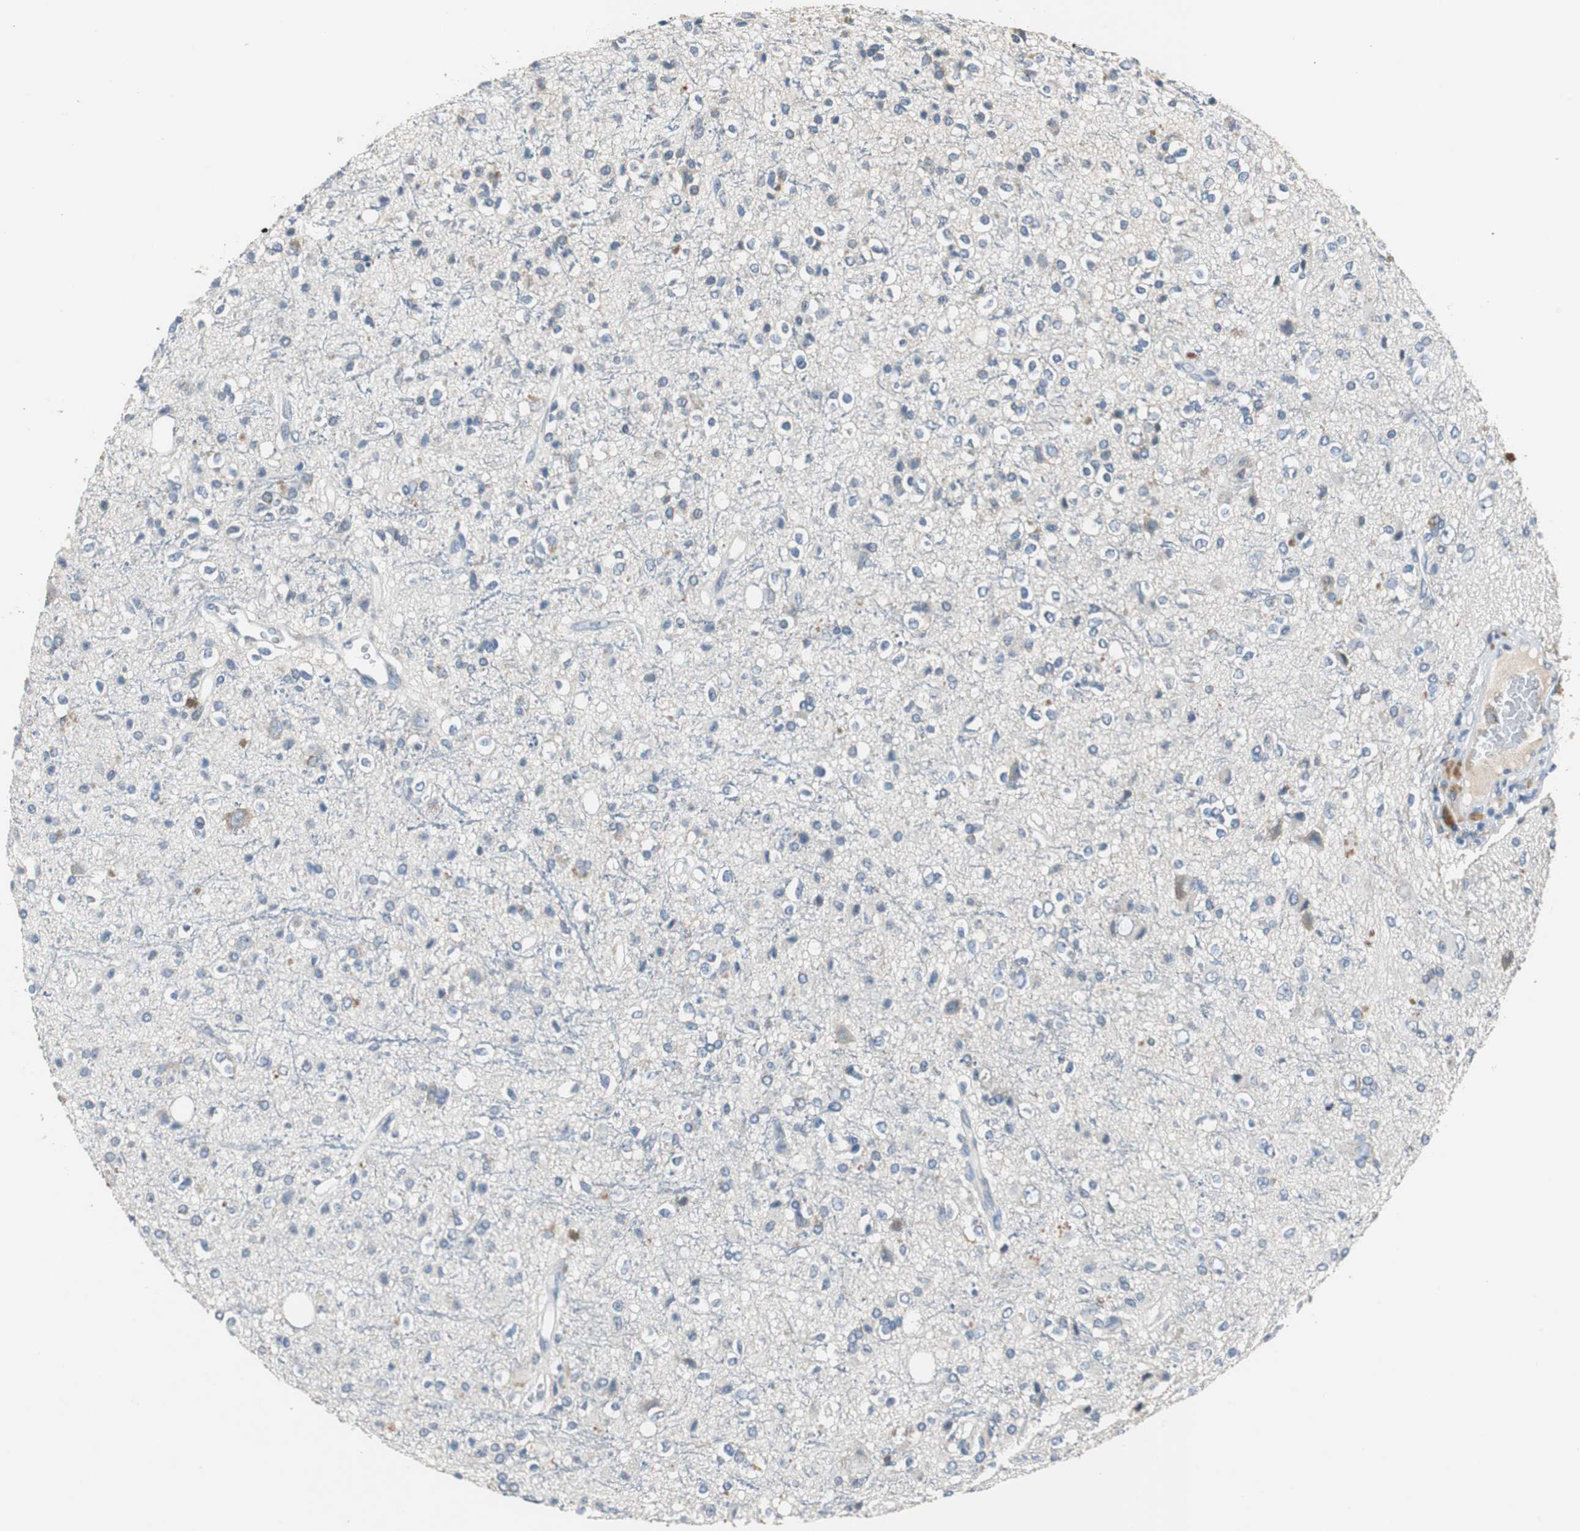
{"staining": {"intensity": "weak", "quantity": "<25%", "location": "cytoplasmic/membranous"}, "tissue": "glioma", "cell_type": "Tumor cells", "image_type": "cancer", "snomed": [{"axis": "morphology", "description": "Glioma, malignant, High grade"}, {"axis": "topography", "description": "Brain"}], "caption": "Immunohistochemistry micrograph of neoplastic tissue: human glioma stained with DAB demonstrates no significant protein expression in tumor cells.", "gene": "SLC19A2", "patient": {"sex": "male", "age": 47}}